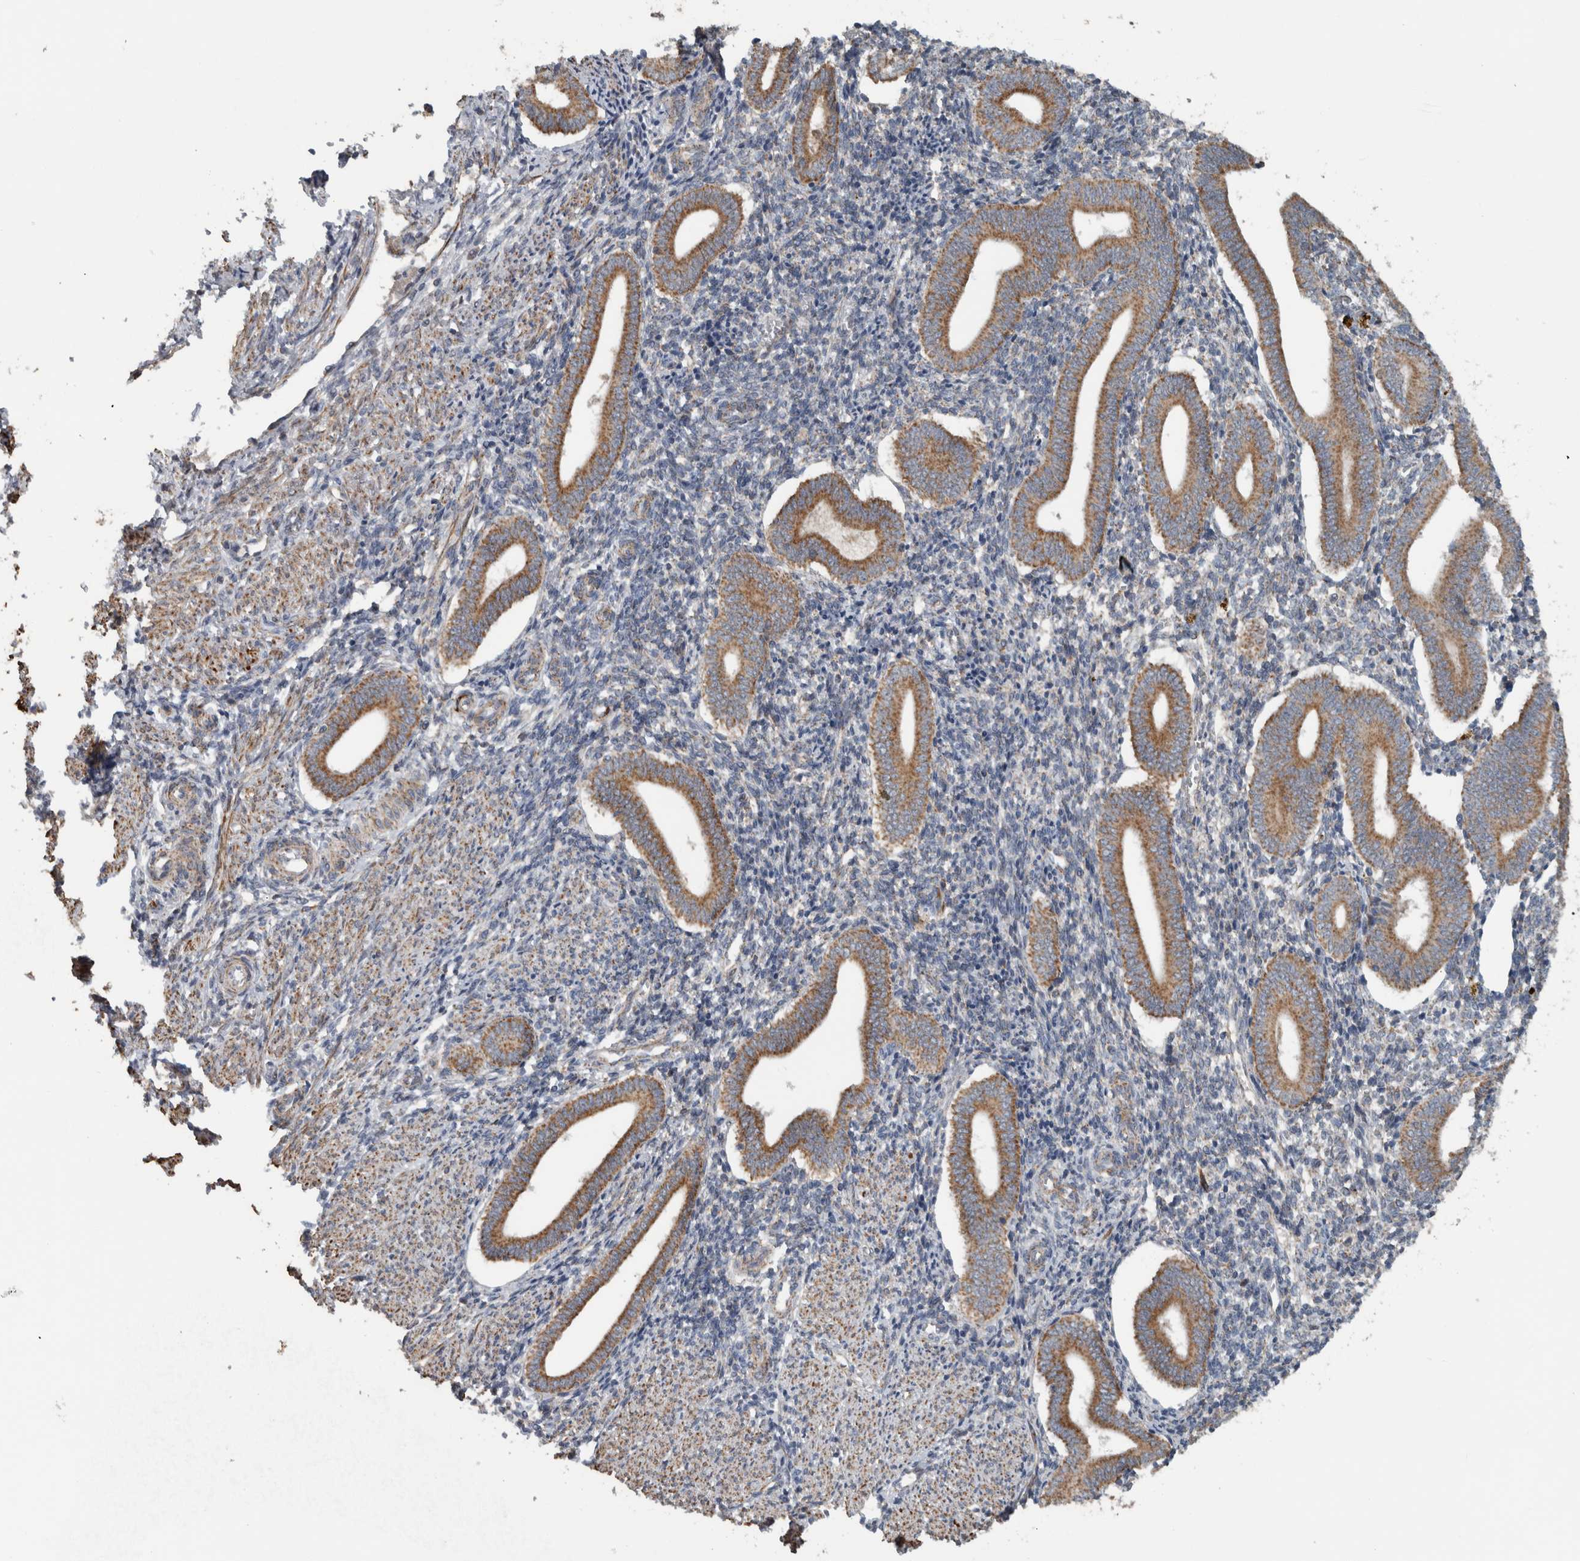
{"staining": {"intensity": "negative", "quantity": "none", "location": "none"}, "tissue": "endometrium", "cell_type": "Cells in endometrial stroma", "image_type": "normal", "snomed": [{"axis": "morphology", "description": "Normal tissue, NOS"}, {"axis": "topography", "description": "Uterus"}, {"axis": "topography", "description": "Endometrium"}], "caption": "Immunohistochemistry micrograph of benign endometrium: human endometrium stained with DAB (3,3'-diaminobenzidine) displays no significant protein staining in cells in endometrial stroma.", "gene": "ARMC1", "patient": {"sex": "female", "age": 33}}